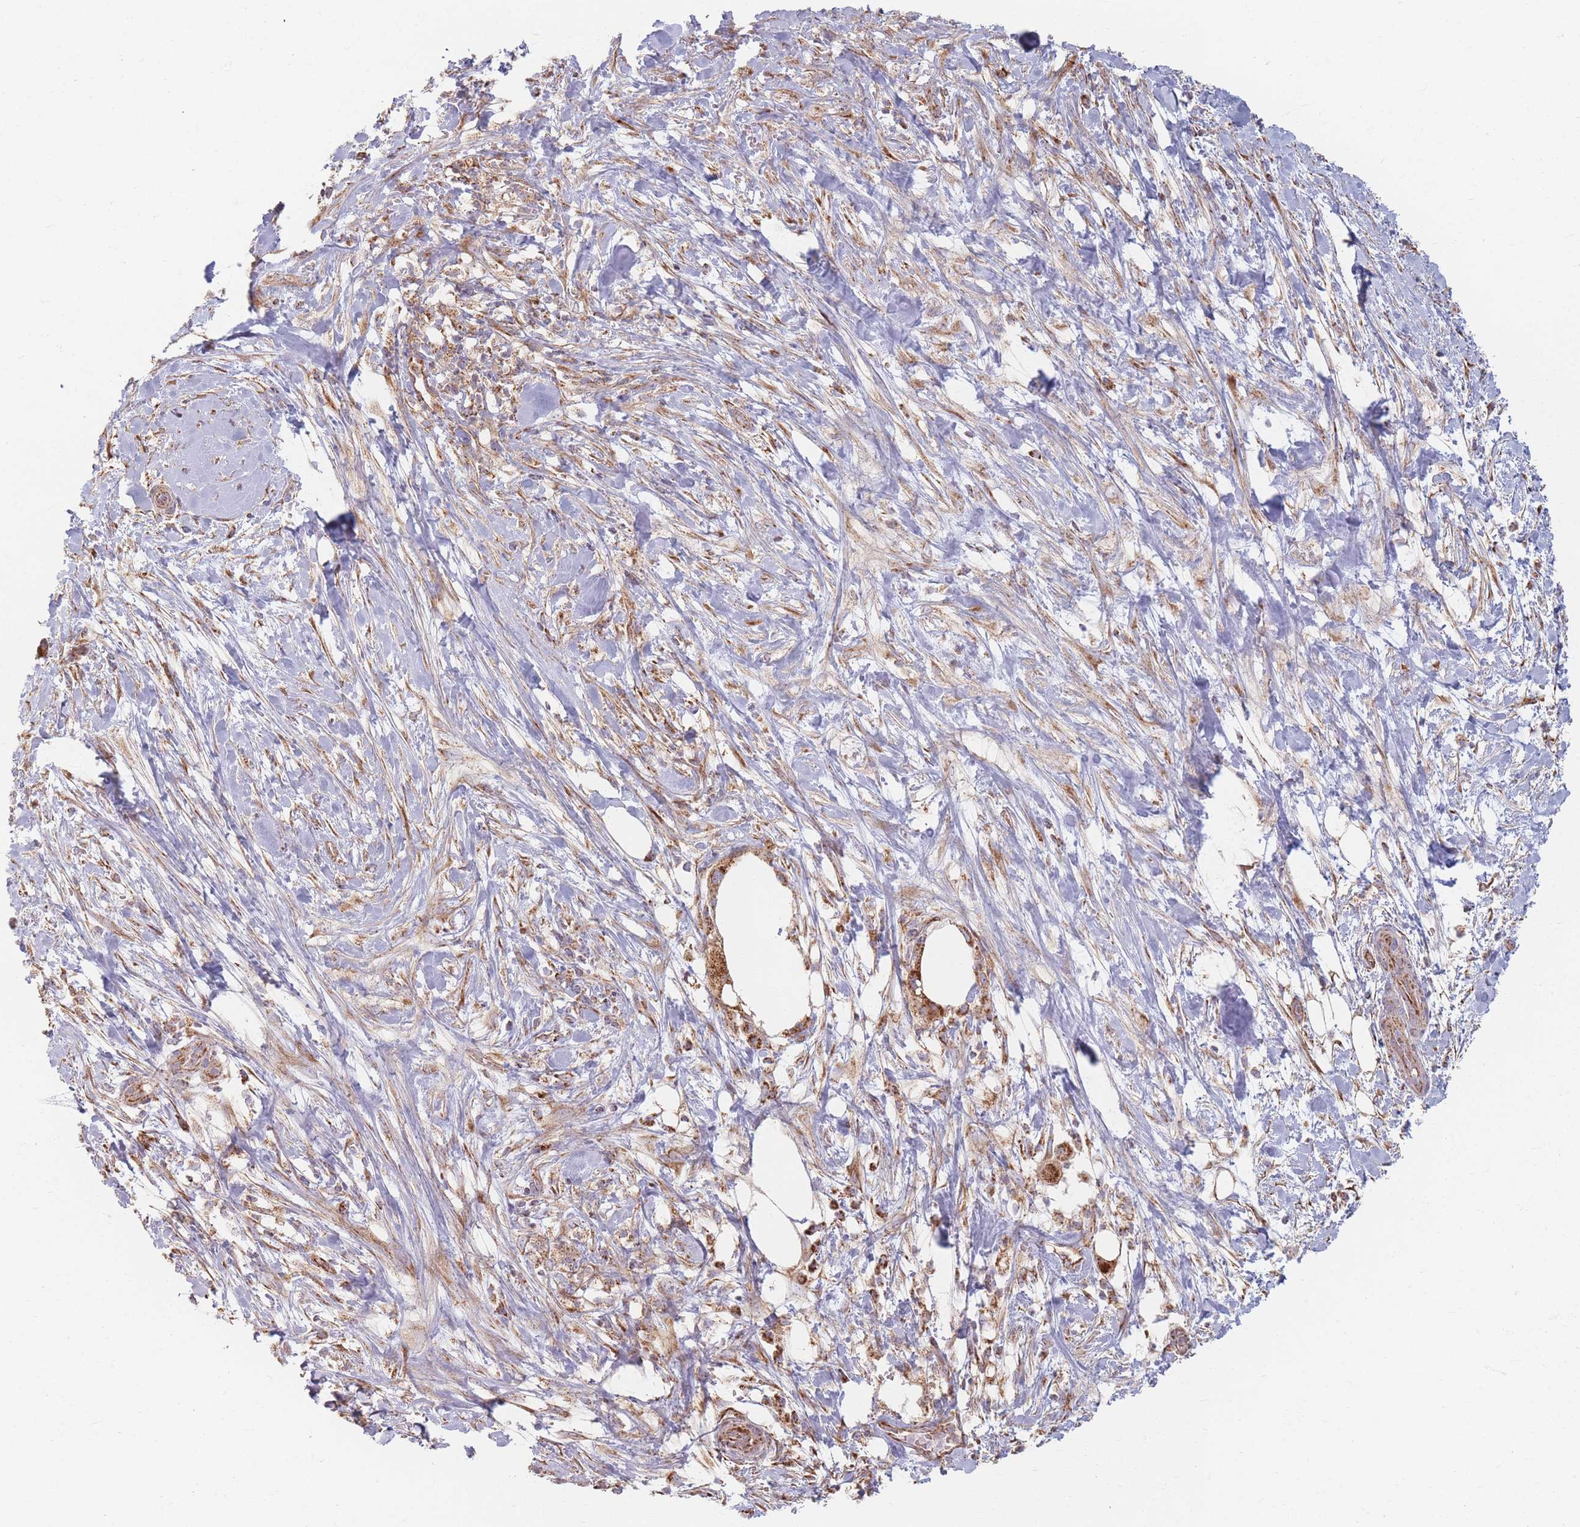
{"staining": {"intensity": "moderate", "quantity": ">75%", "location": "cytoplasmic/membranous"}, "tissue": "pancreatic cancer", "cell_type": "Tumor cells", "image_type": "cancer", "snomed": [{"axis": "morphology", "description": "Adenocarcinoma, NOS"}, {"axis": "topography", "description": "Pancreas"}], "caption": "A high-resolution image shows immunohistochemistry (IHC) staining of adenocarcinoma (pancreatic), which reveals moderate cytoplasmic/membranous expression in about >75% of tumor cells. (IHC, brightfield microscopy, high magnification).", "gene": "ESRP2", "patient": {"sex": "male", "age": 44}}